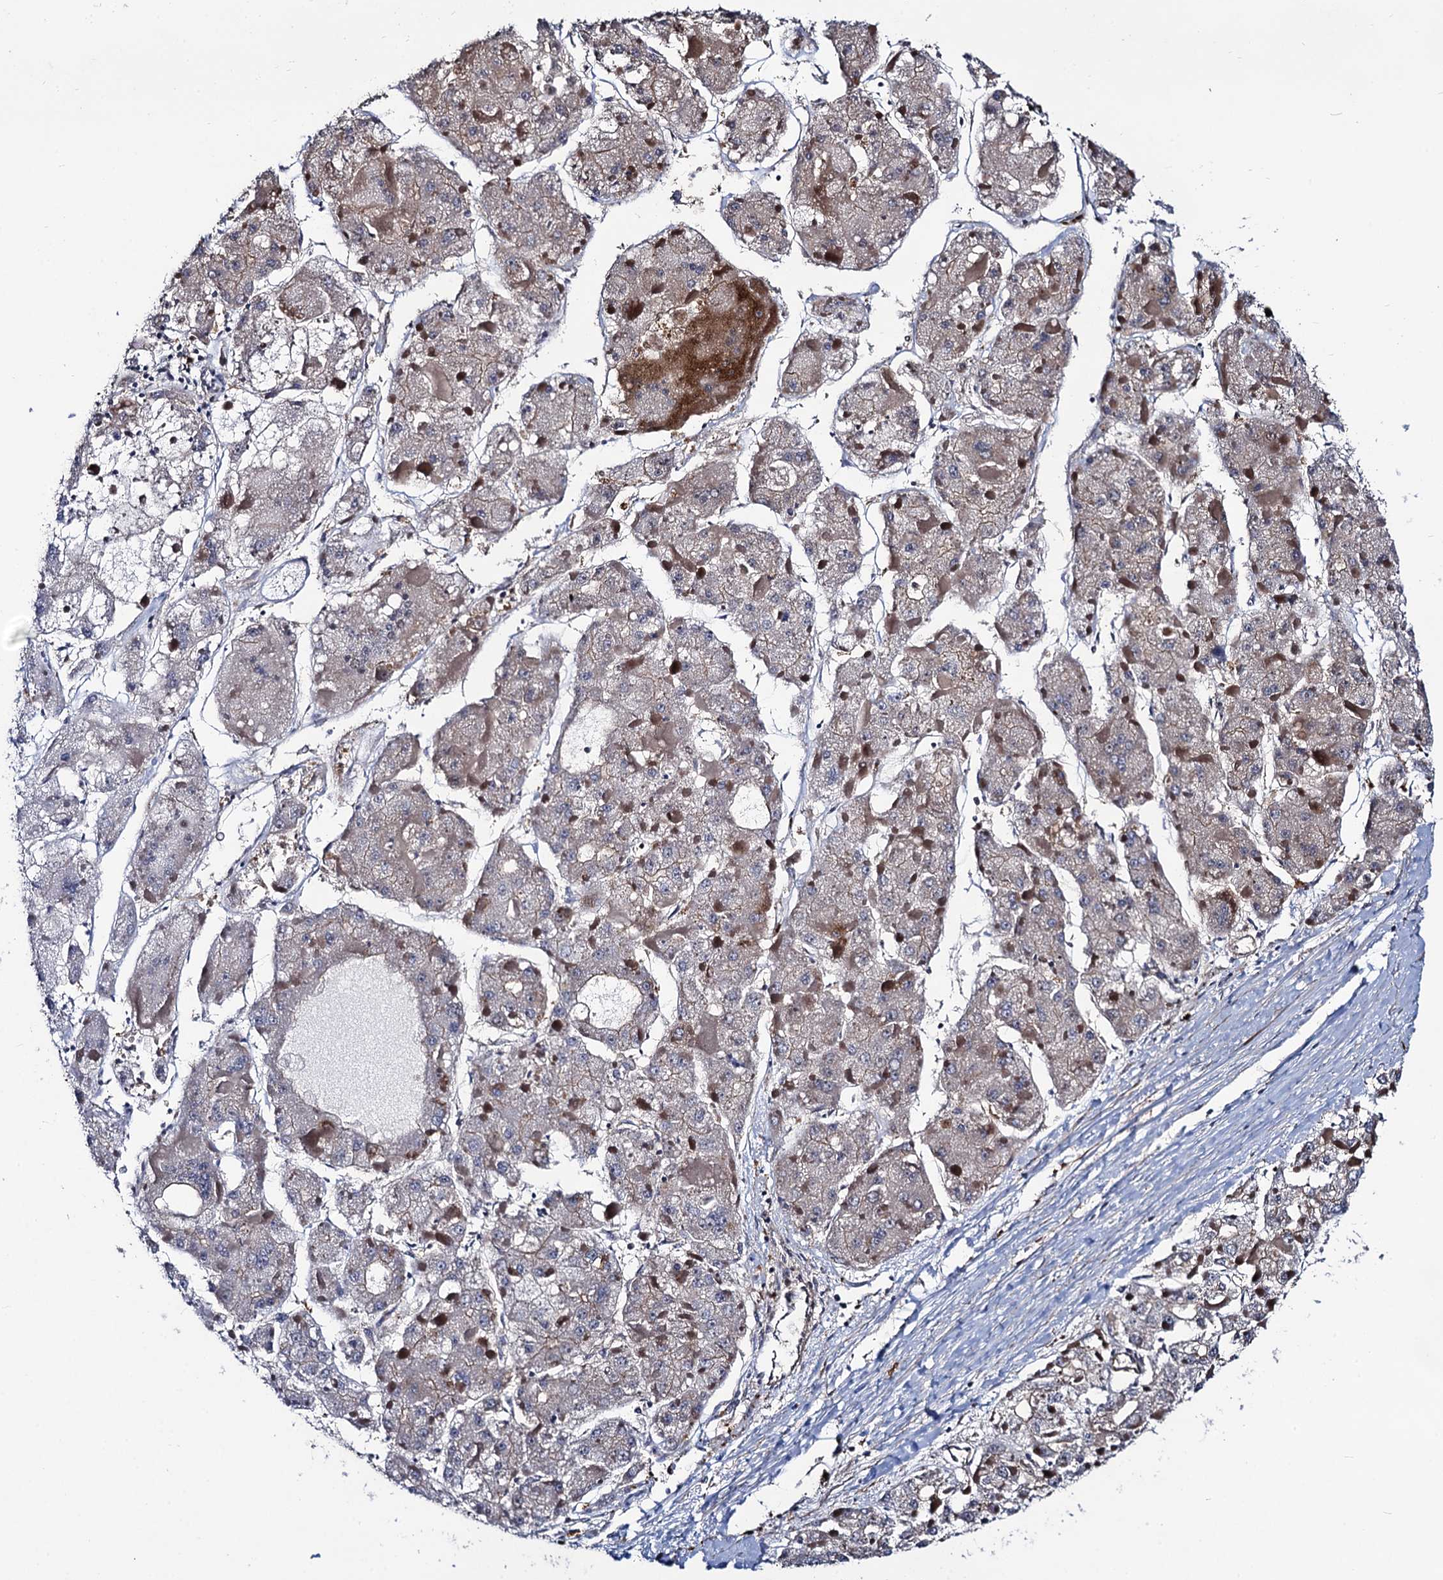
{"staining": {"intensity": "negative", "quantity": "none", "location": "none"}, "tissue": "liver cancer", "cell_type": "Tumor cells", "image_type": "cancer", "snomed": [{"axis": "morphology", "description": "Carcinoma, Hepatocellular, NOS"}, {"axis": "topography", "description": "Liver"}], "caption": "High power microscopy photomicrograph of an immunohistochemistry micrograph of liver cancer, revealing no significant staining in tumor cells. (DAB (3,3'-diaminobenzidine) IHC with hematoxylin counter stain).", "gene": "KXD1", "patient": {"sex": "female", "age": 73}}